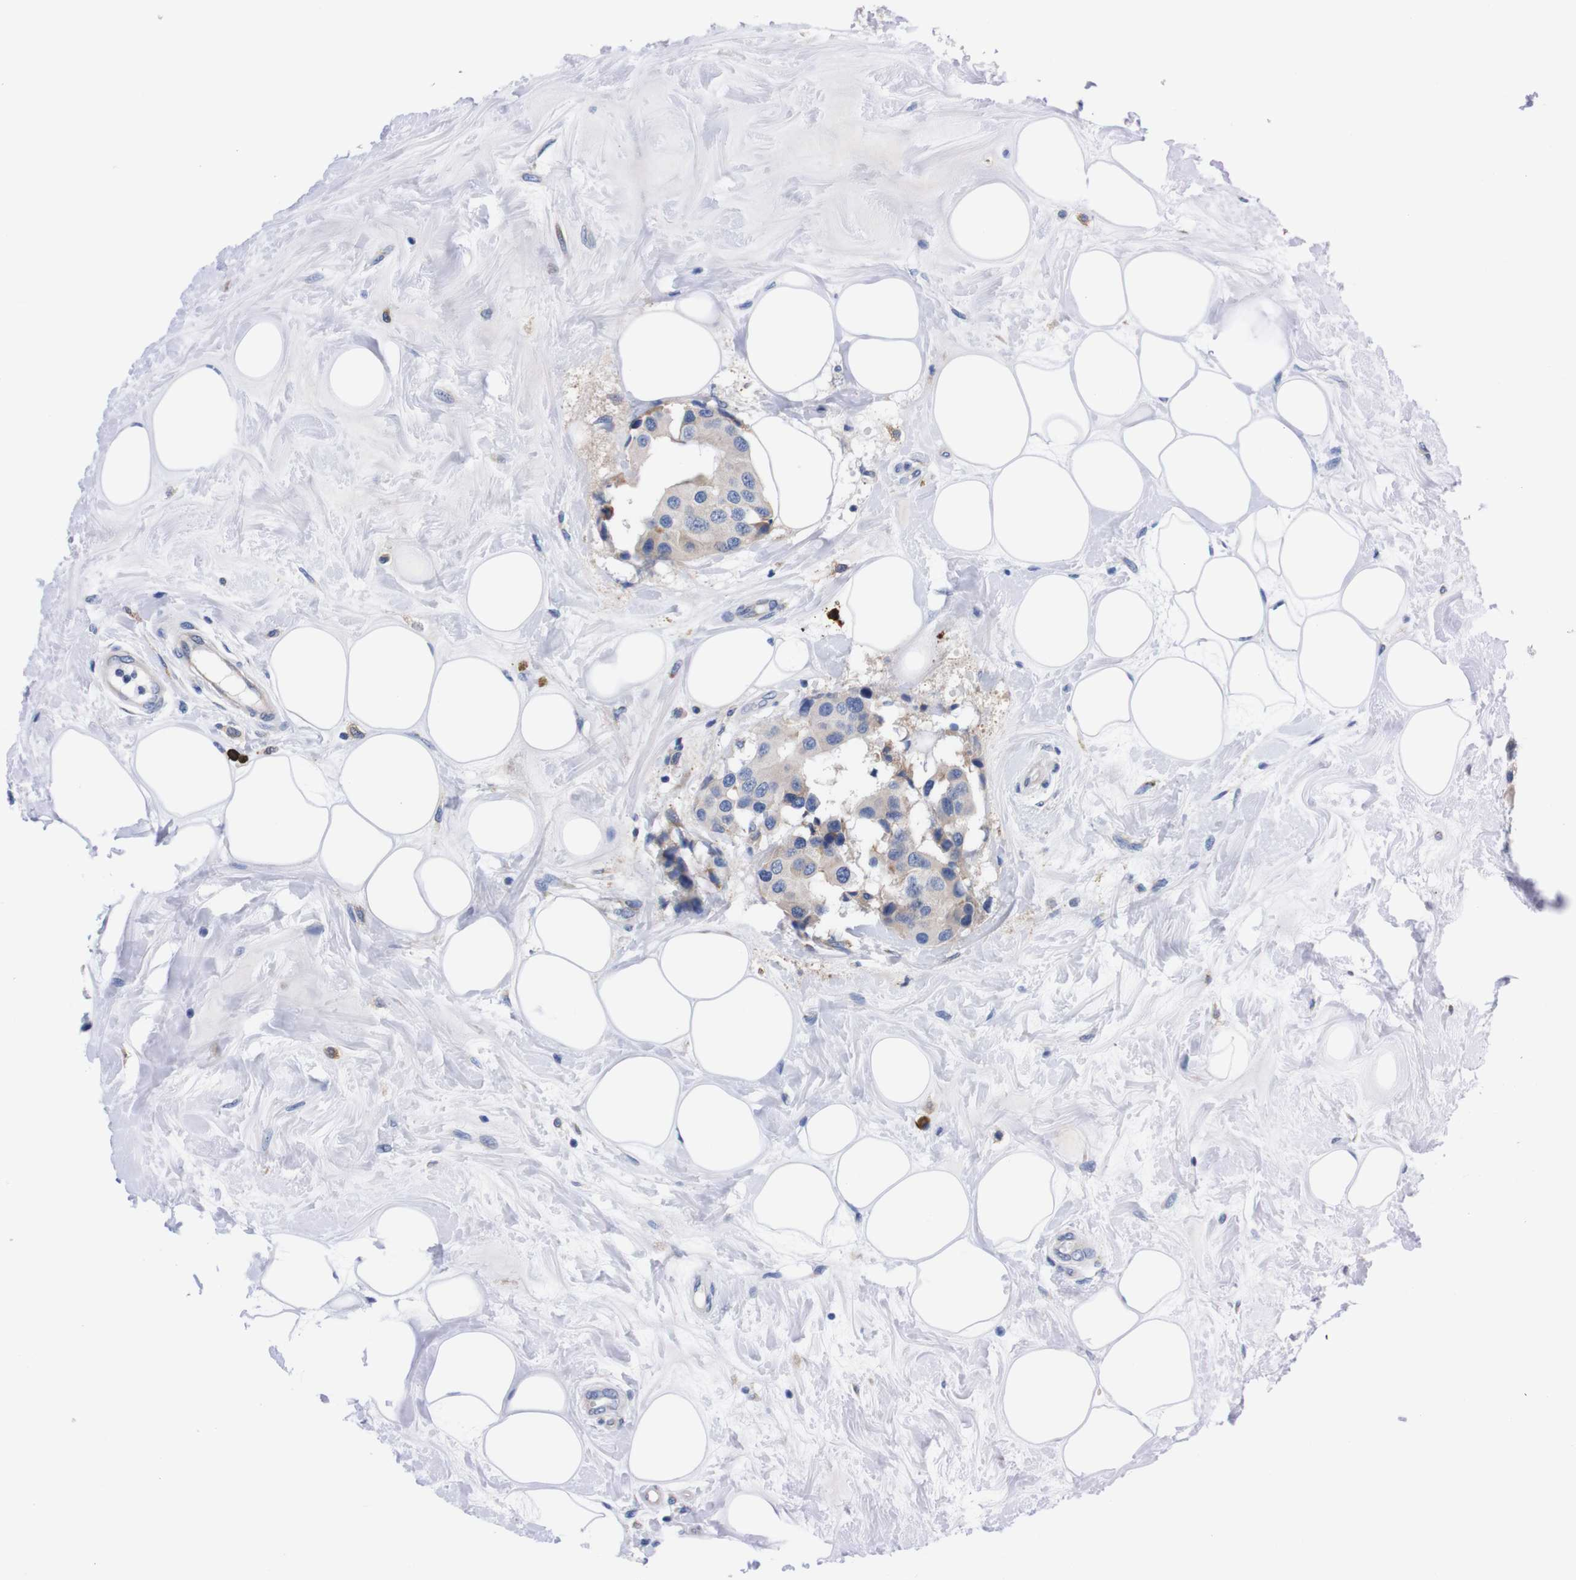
{"staining": {"intensity": "weak", "quantity": "<25%", "location": "cytoplasmic/membranous"}, "tissue": "breast cancer", "cell_type": "Tumor cells", "image_type": "cancer", "snomed": [{"axis": "morphology", "description": "Normal tissue, NOS"}, {"axis": "morphology", "description": "Duct carcinoma"}, {"axis": "topography", "description": "Breast"}], "caption": "High power microscopy image of an IHC photomicrograph of invasive ductal carcinoma (breast), revealing no significant staining in tumor cells. Brightfield microscopy of IHC stained with DAB (3,3'-diaminobenzidine) (brown) and hematoxylin (blue), captured at high magnification.", "gene": "NEBL", "patient": {"sex": "female", "age": 39}}